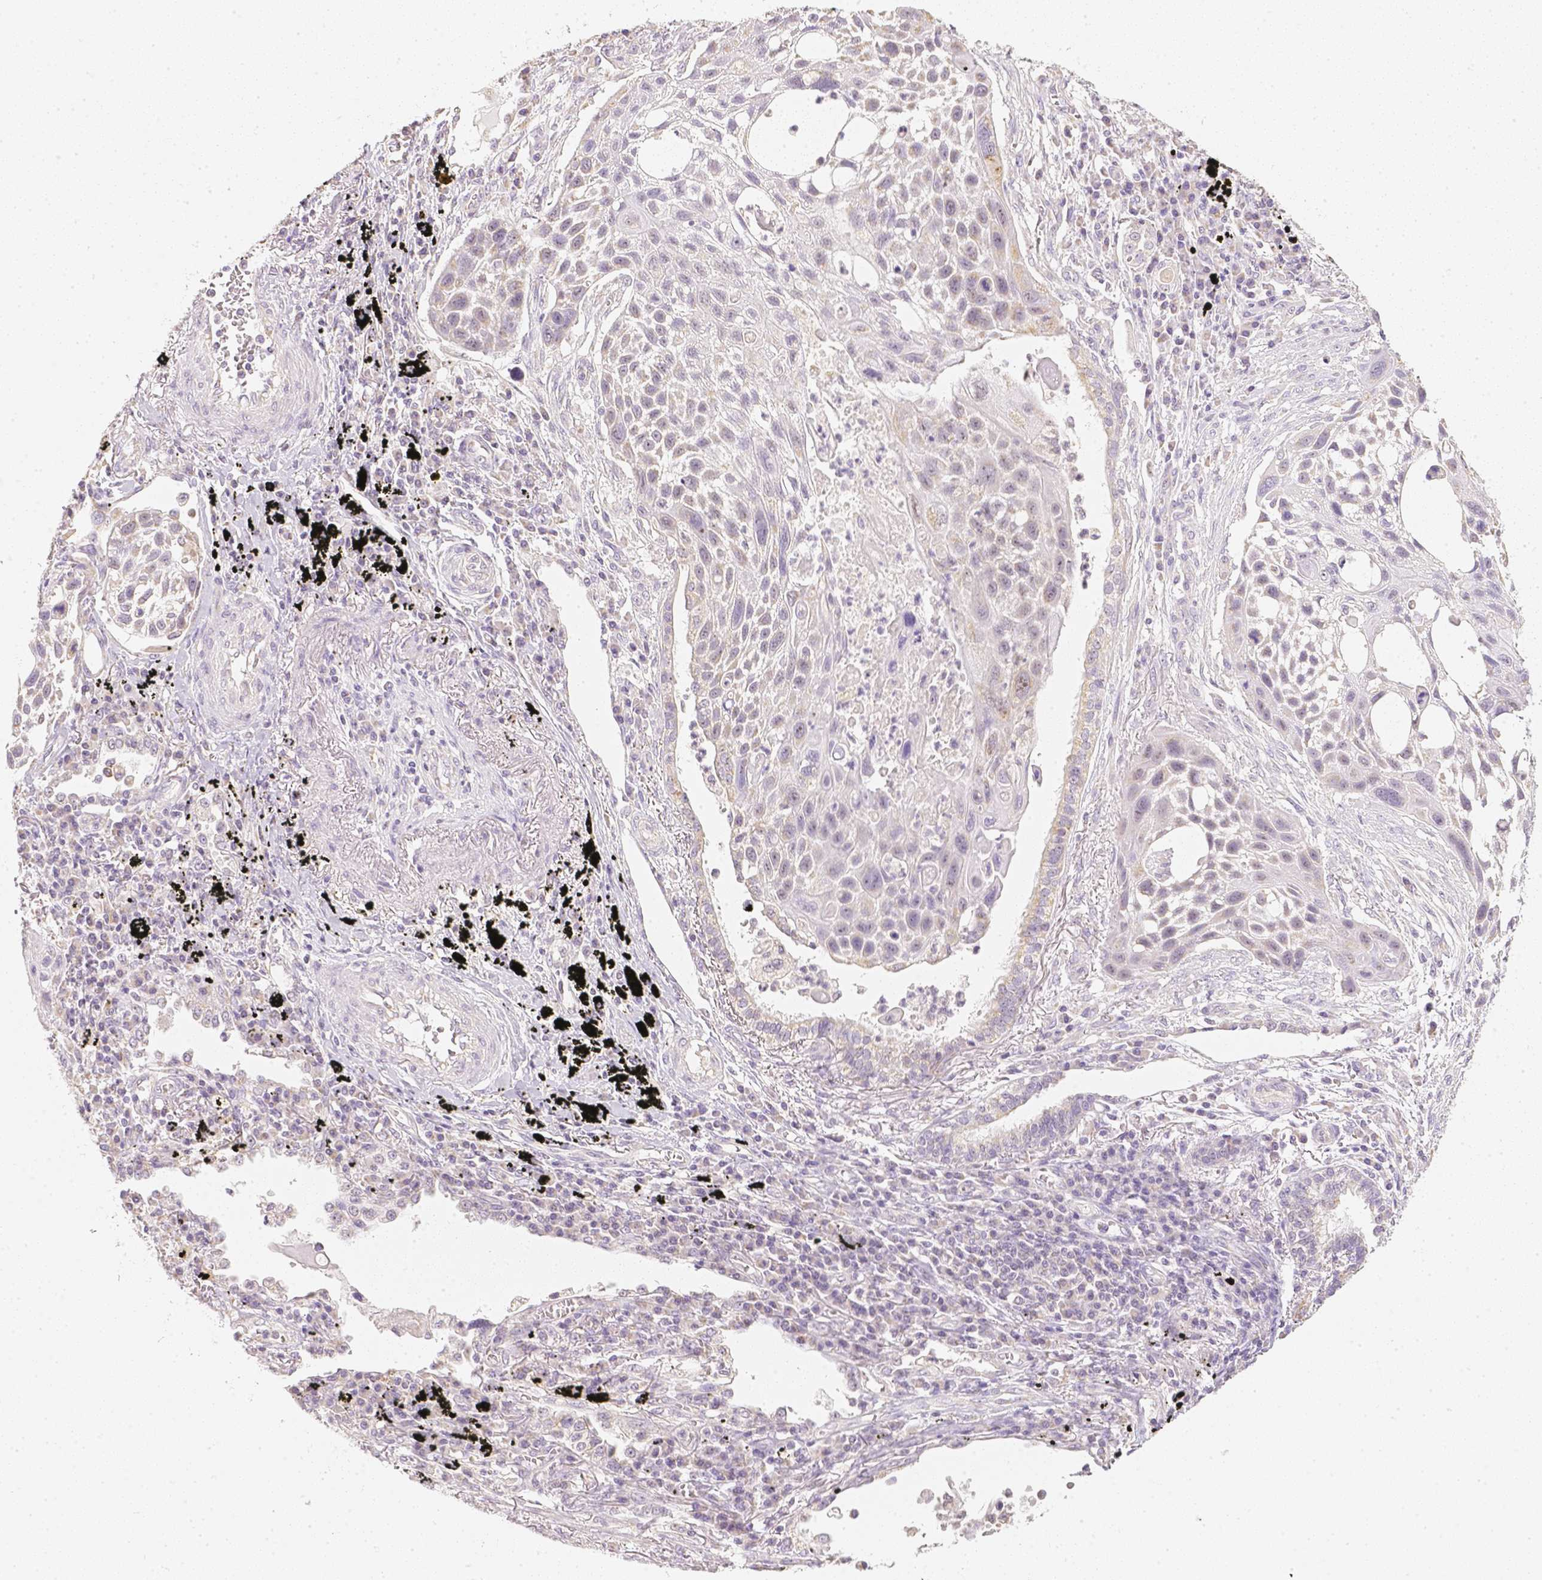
{"staining": {"intensity": "negative", "quantity": "none", "location": "none"}, "tissue": "lung cancer", "cell_type": "Tumor cells", "image_type": "cancer", "snomed": [{"axis": "morphology", "description": "Squamous cell carcinoma, NOS"}, {"axis": "topography", "description": "Lung"}], "caption": "Immunohistochemistry of human lung cancer (squamous cell carcinoma) displays no positivity in tumor cells.", "gene": "NVL", "patient": {"sex": "male", "age": 78}}